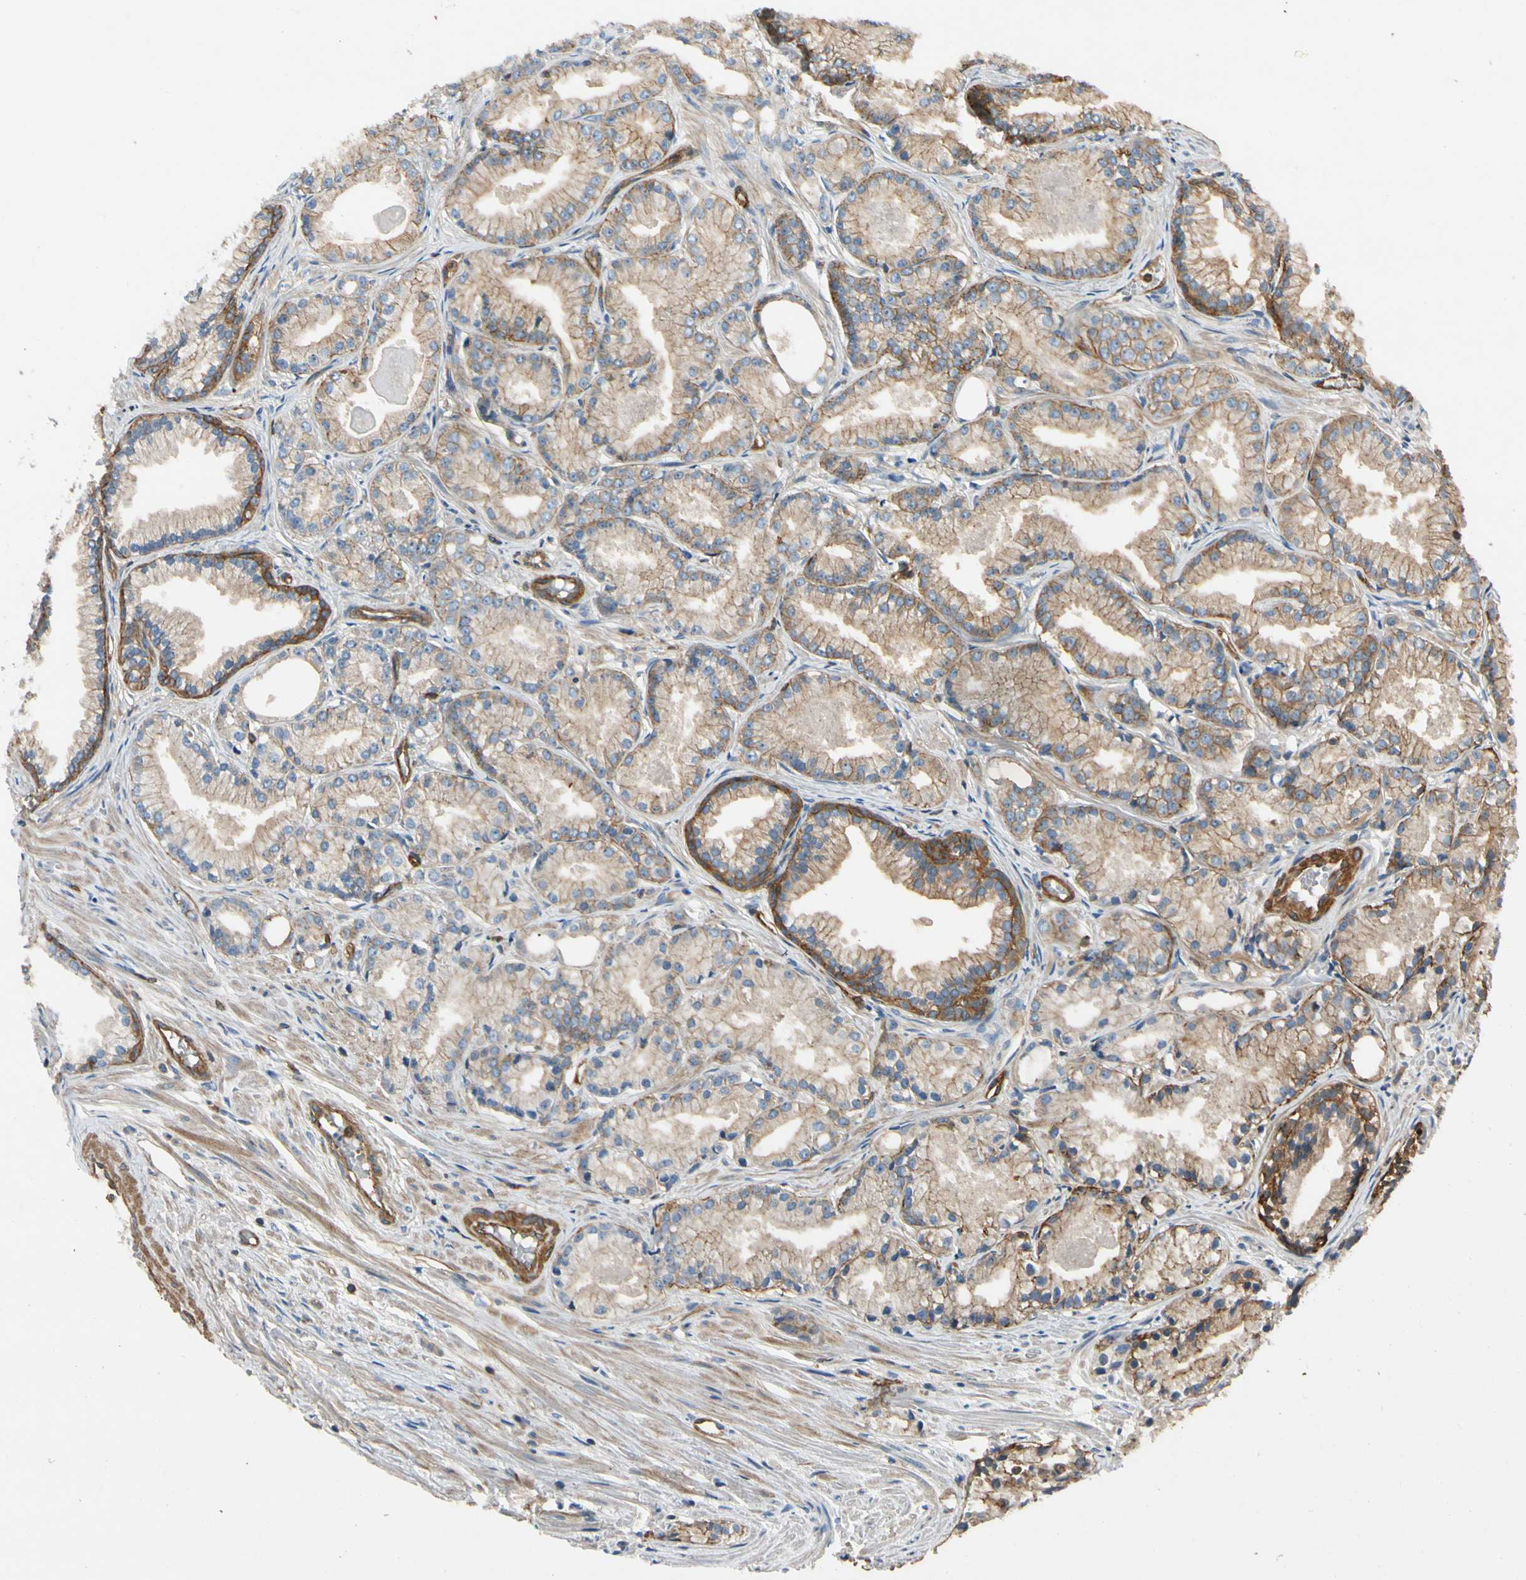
{"staining": {"intensity": "weak", "quantity": ">75%", "location": "cytoplasmic/membranous"}, "tissue": "prostate cancer", "cell_type": "Tumor cells", "image_type": "cancer", "snomed": [{"axis": "morphology", "description": "Adenocarcinoma, Low grade"}, {"axis": "topography", "description": "Prostate"}], "caption": "Protein analysis of prostate cancer tissue reveals weak cytoplasmic/membranous expression in about >75% of tumor cells. (Stains: DAB in brown, nuclei in blue, Microscopy: brightfield microscopy at high magnification).", "gene": "TCP11L1", "patient": {"sex": "male", "age": 72}}